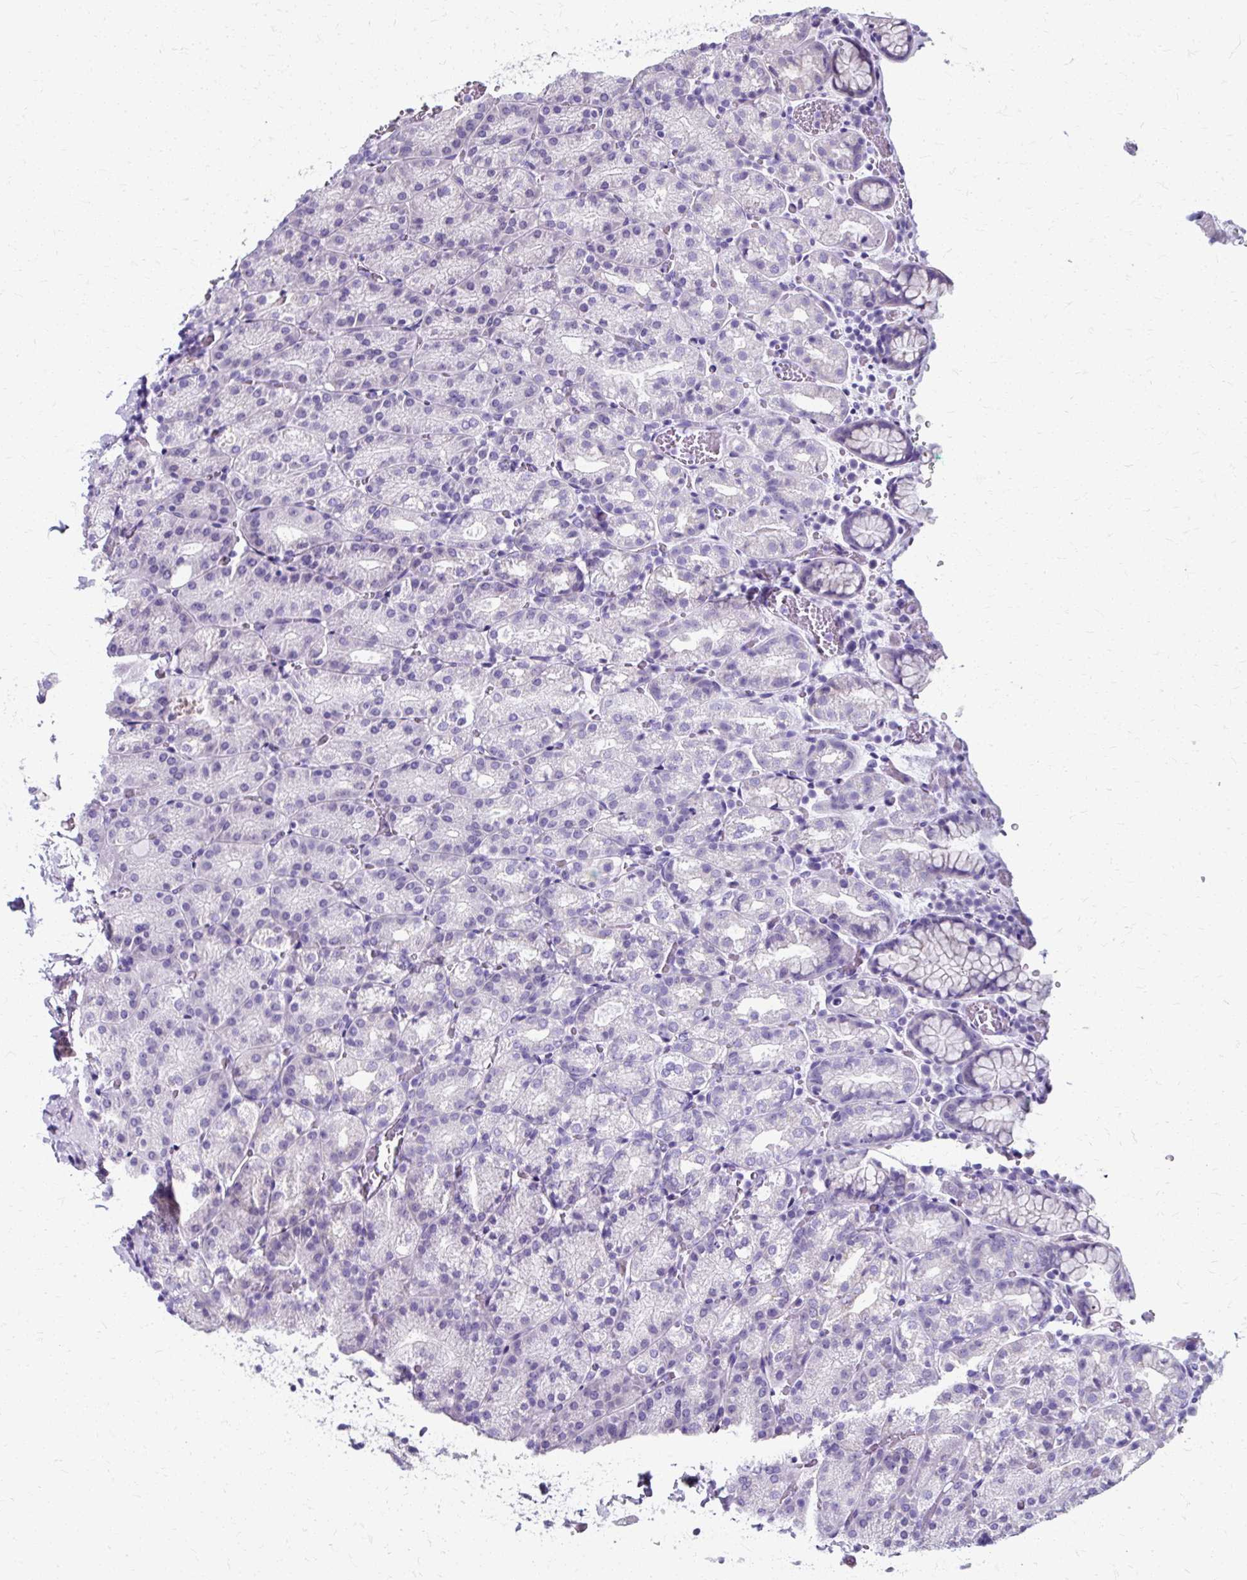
{"staining": {"intensity": "negative", "quantity": "none", "location": "none"}, "tissue": "stomach", "cell_type": "Glandular cells", "image_type": "normal", "snomed": [{"axis": "morphology", "description": "Normal tissue, NOS"}, {"axis": "topography", "description": "Stomach, upper"}], "caption": "High magnification brightfield microscopy of benign stomach stained with DAB (3,3'-diaminobenzidine) (brown) and counterstained with hematoxylin (blue): glandular cells show no significant expression.", "gene": "ZNF555", "patient": {"sex": "female", "age": 81}}